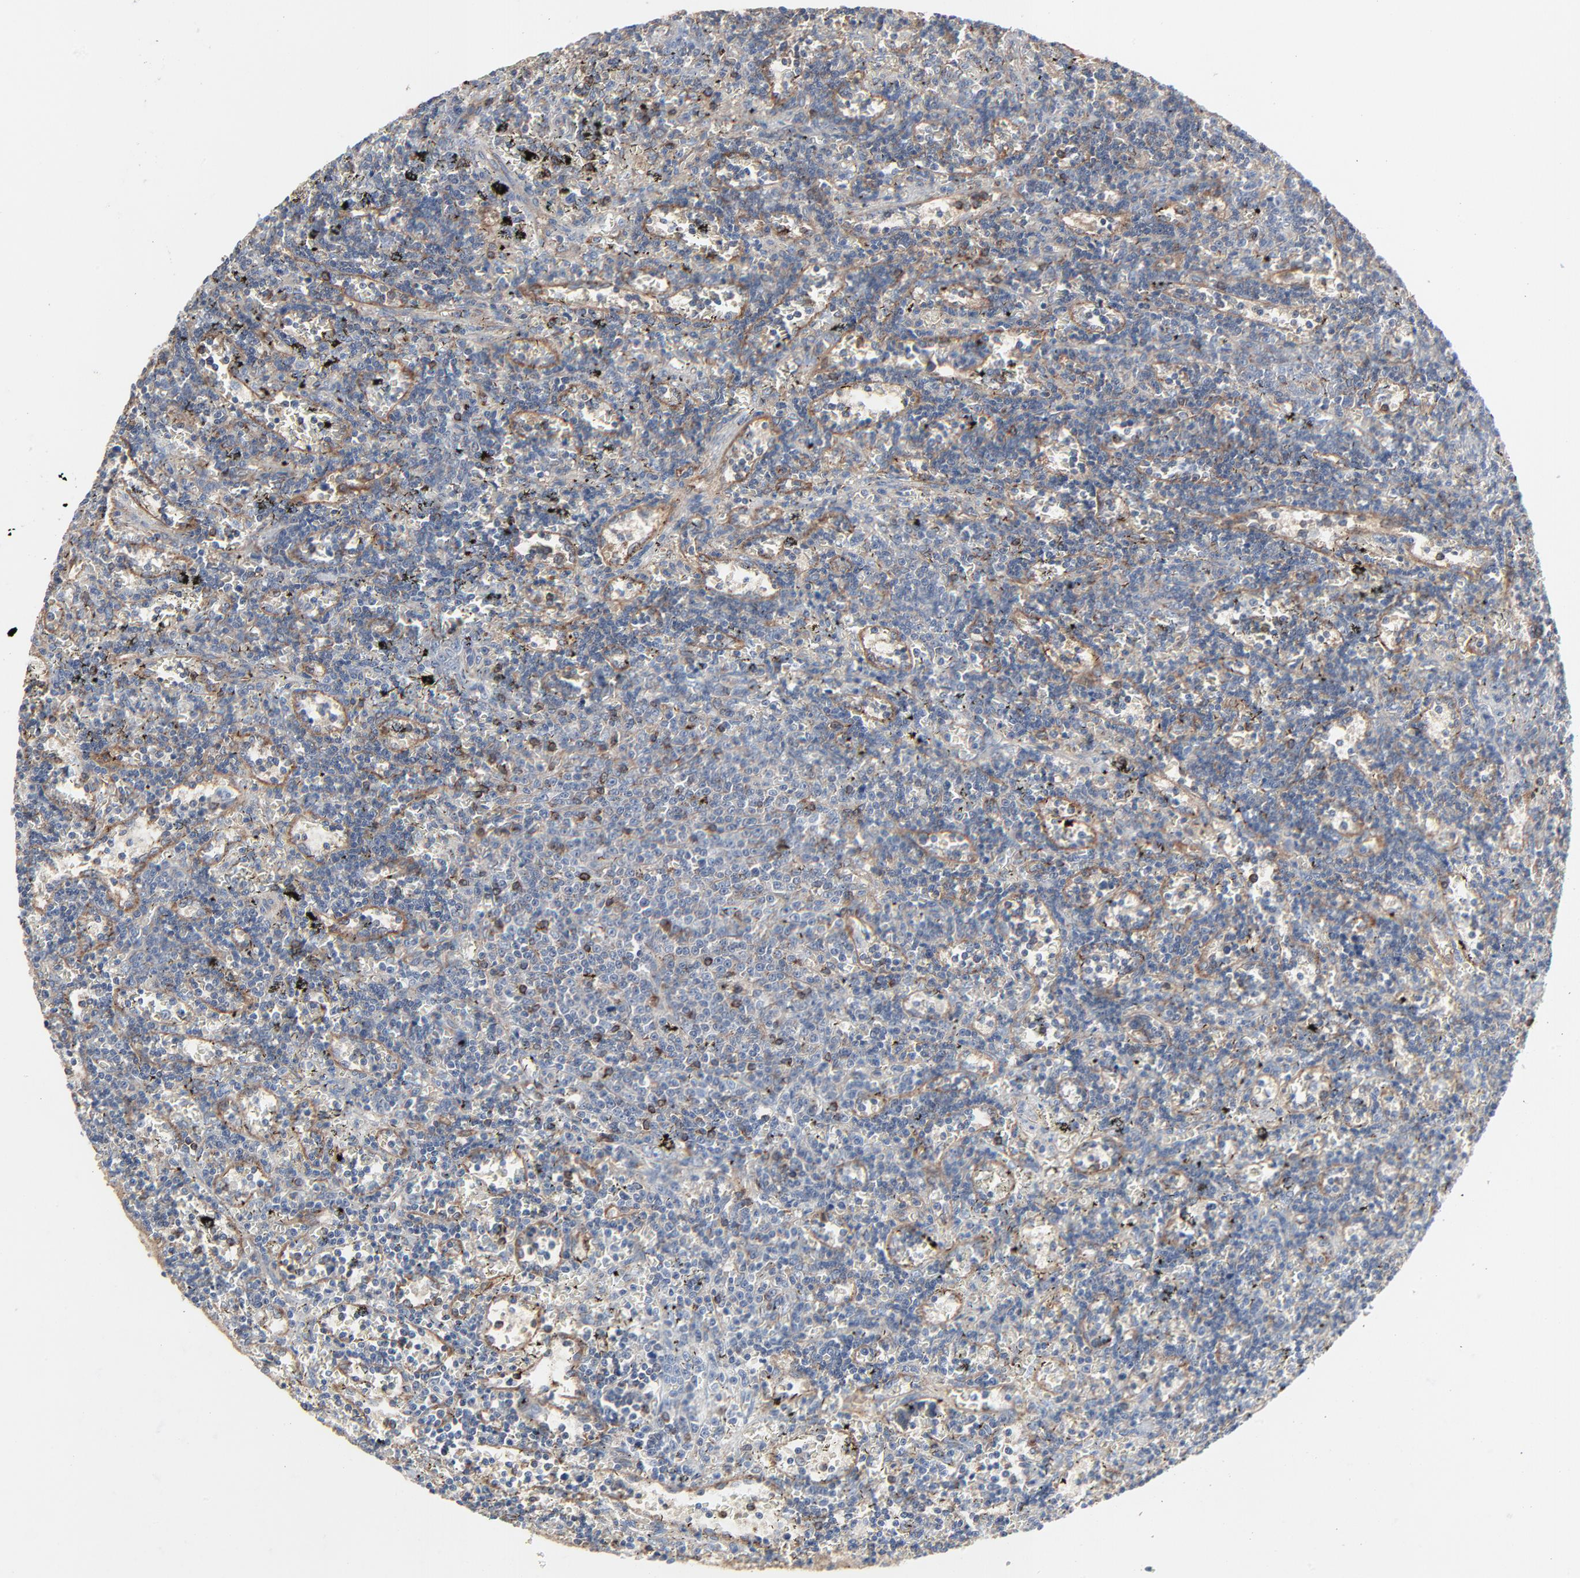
{"staining": {"intensity": "negative", "quantity": "none", "location": "none"}, "tissue": "lymphoma", "cell_type": "Tumor cells", "image_type": "cancer", "snomed": [{"axis": "morphology", "description": "Malignant lymphoma, non-Hodgkin's type, Low grade"}, {"axis": "topography", "description": "Spleen"}], "caption": "An image of low-grade malignant lymphoma, non-Hodgkin's type stained for a protein reveals no brown staining in tumor cells. (Immunohistochemistry (ihc), brightfield microscopy, high magnification).", "gene": "OPTN", "patient": {"sex": "male", "age": 60}}